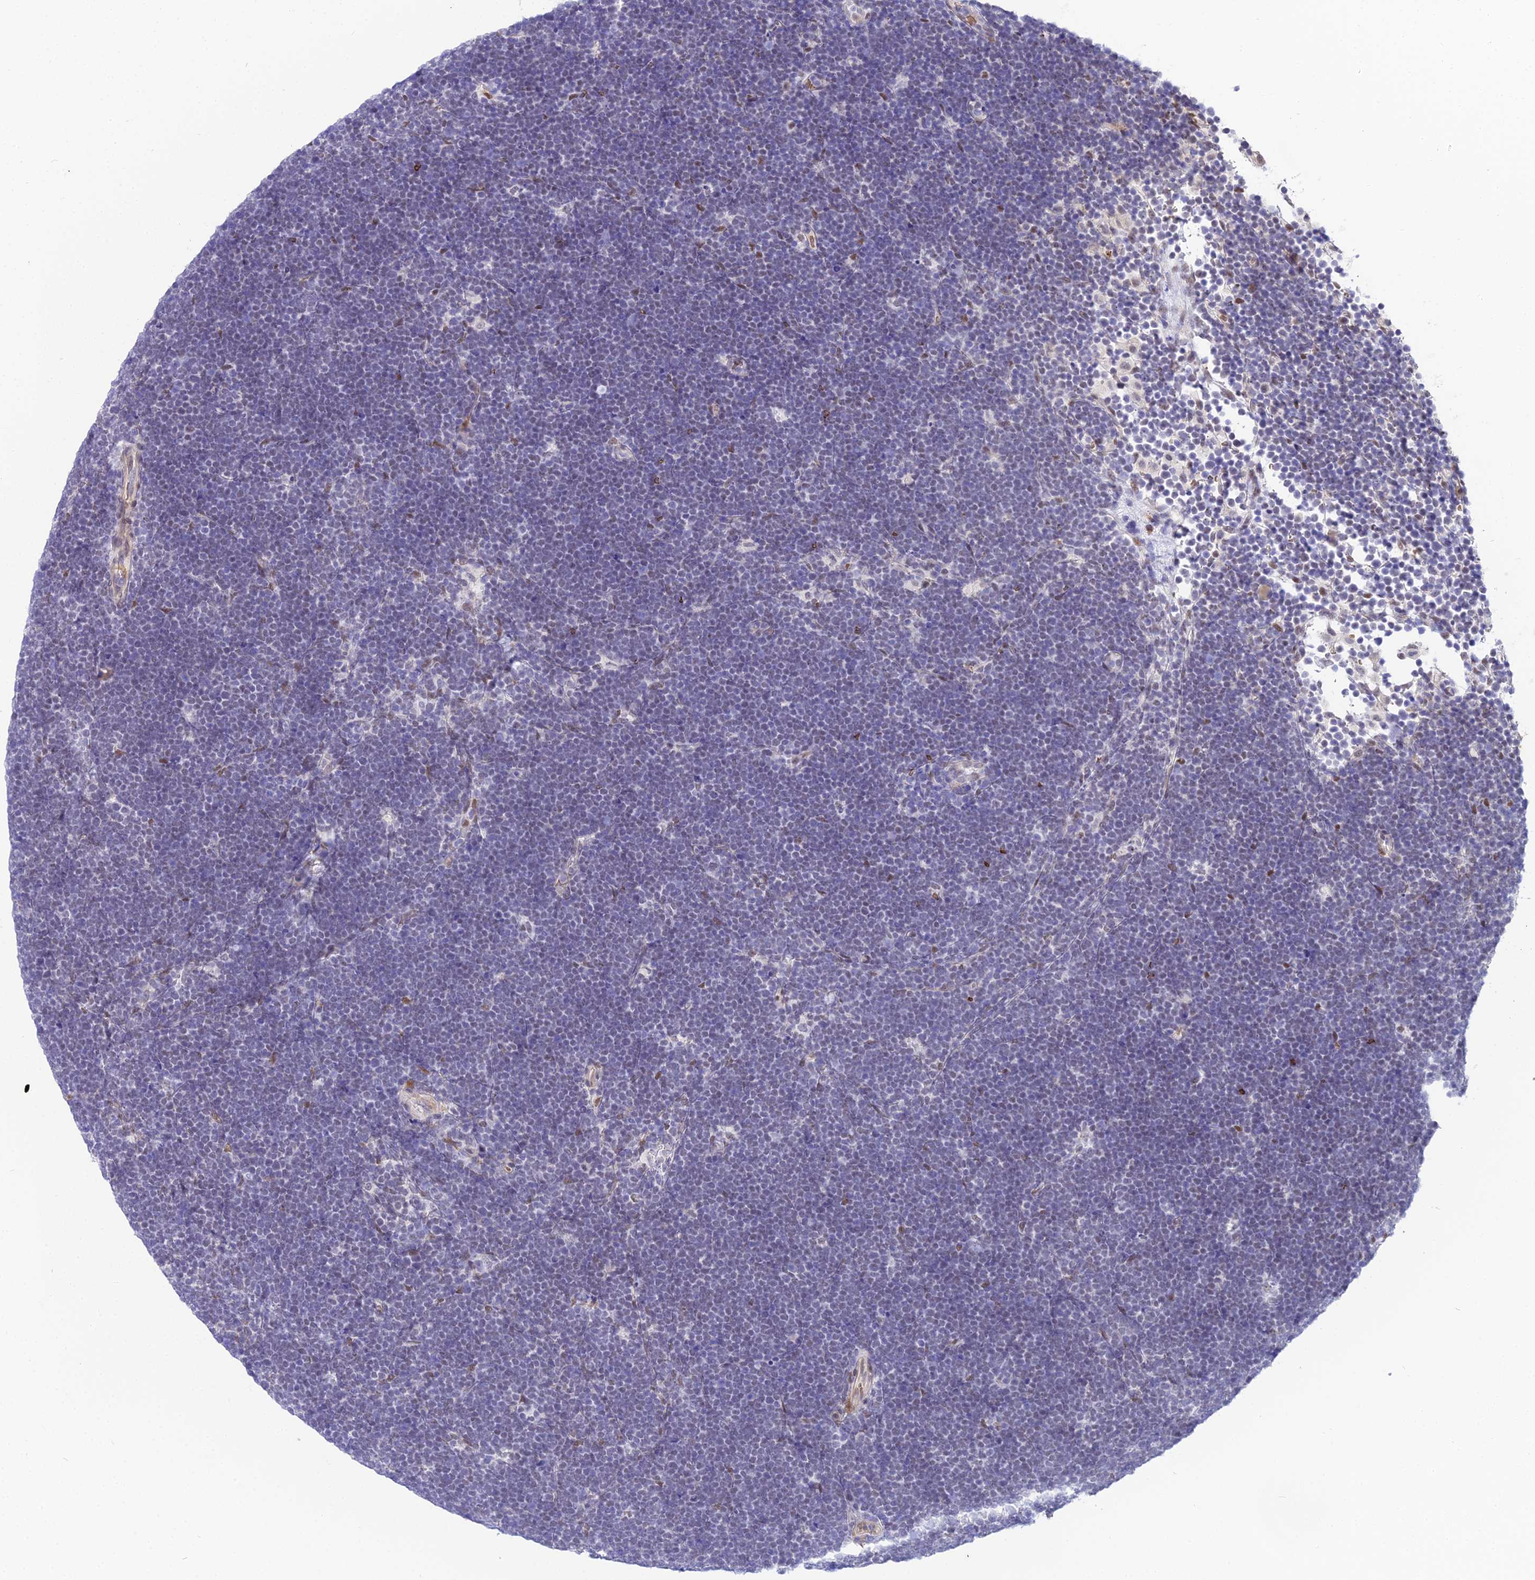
{"staining": {"intensity": "negative", "quantity": "none", "location": "none"}, "tissue": "lymphoma", "cell_type": "Tumor cells", "image_type": "cancer", "snomed": [{"axis": "morphology", "description": "Malignant lymphoma, non-Hodgkin's type, High grade"}, {"axis": "topography", "description": "Lymph node"}], "caption": "Lymphoma was stained to show a protein in brown. There is no significant staining in tumor cells.", "gene": "BCL9", "patient": {"sex": "male", "age": 13}}